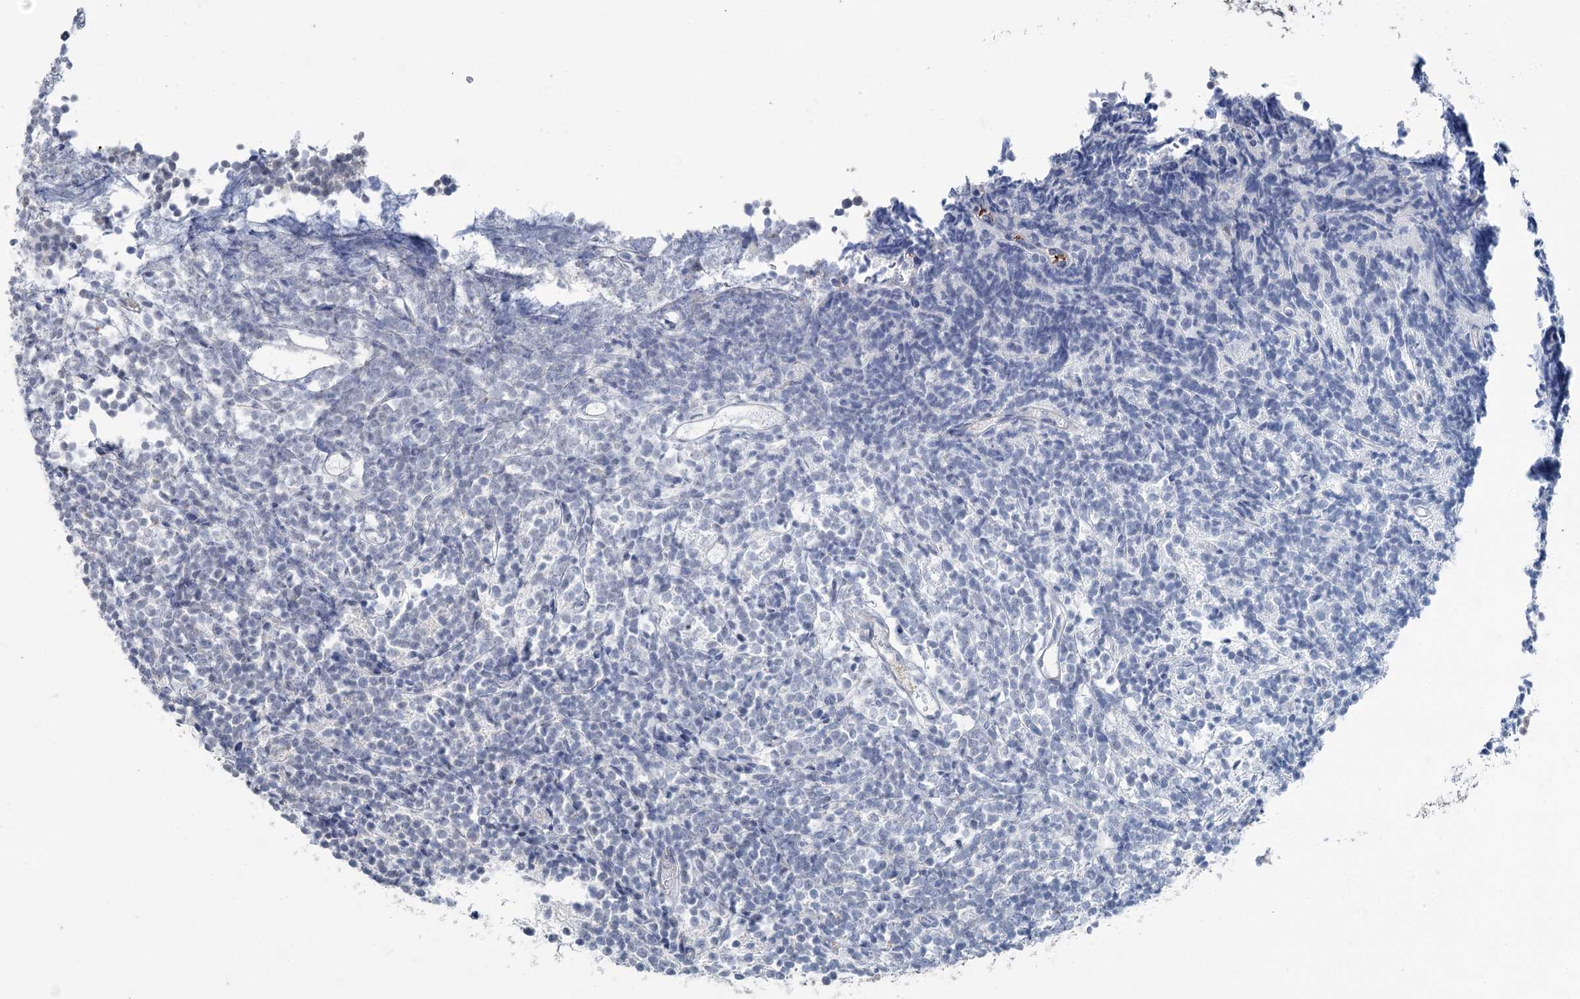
{"staining": {"intensity": "negative", "quantity": "none", "location": "none"}, "tissue": "glioma", "cell_type": "Tumor cells", "image_type": "cancer", "snomed": [{"axis": "morphology", "description": "Glioma, malignant, Low grade"}, {"axis": "topography", "description": "Brain"}], "caption": "The micrograph reveals no staining of tumor cells in low-grade glioma (malignant).", "gene": "FAM120B", "patient": {"sex": "female", "age": 1}}